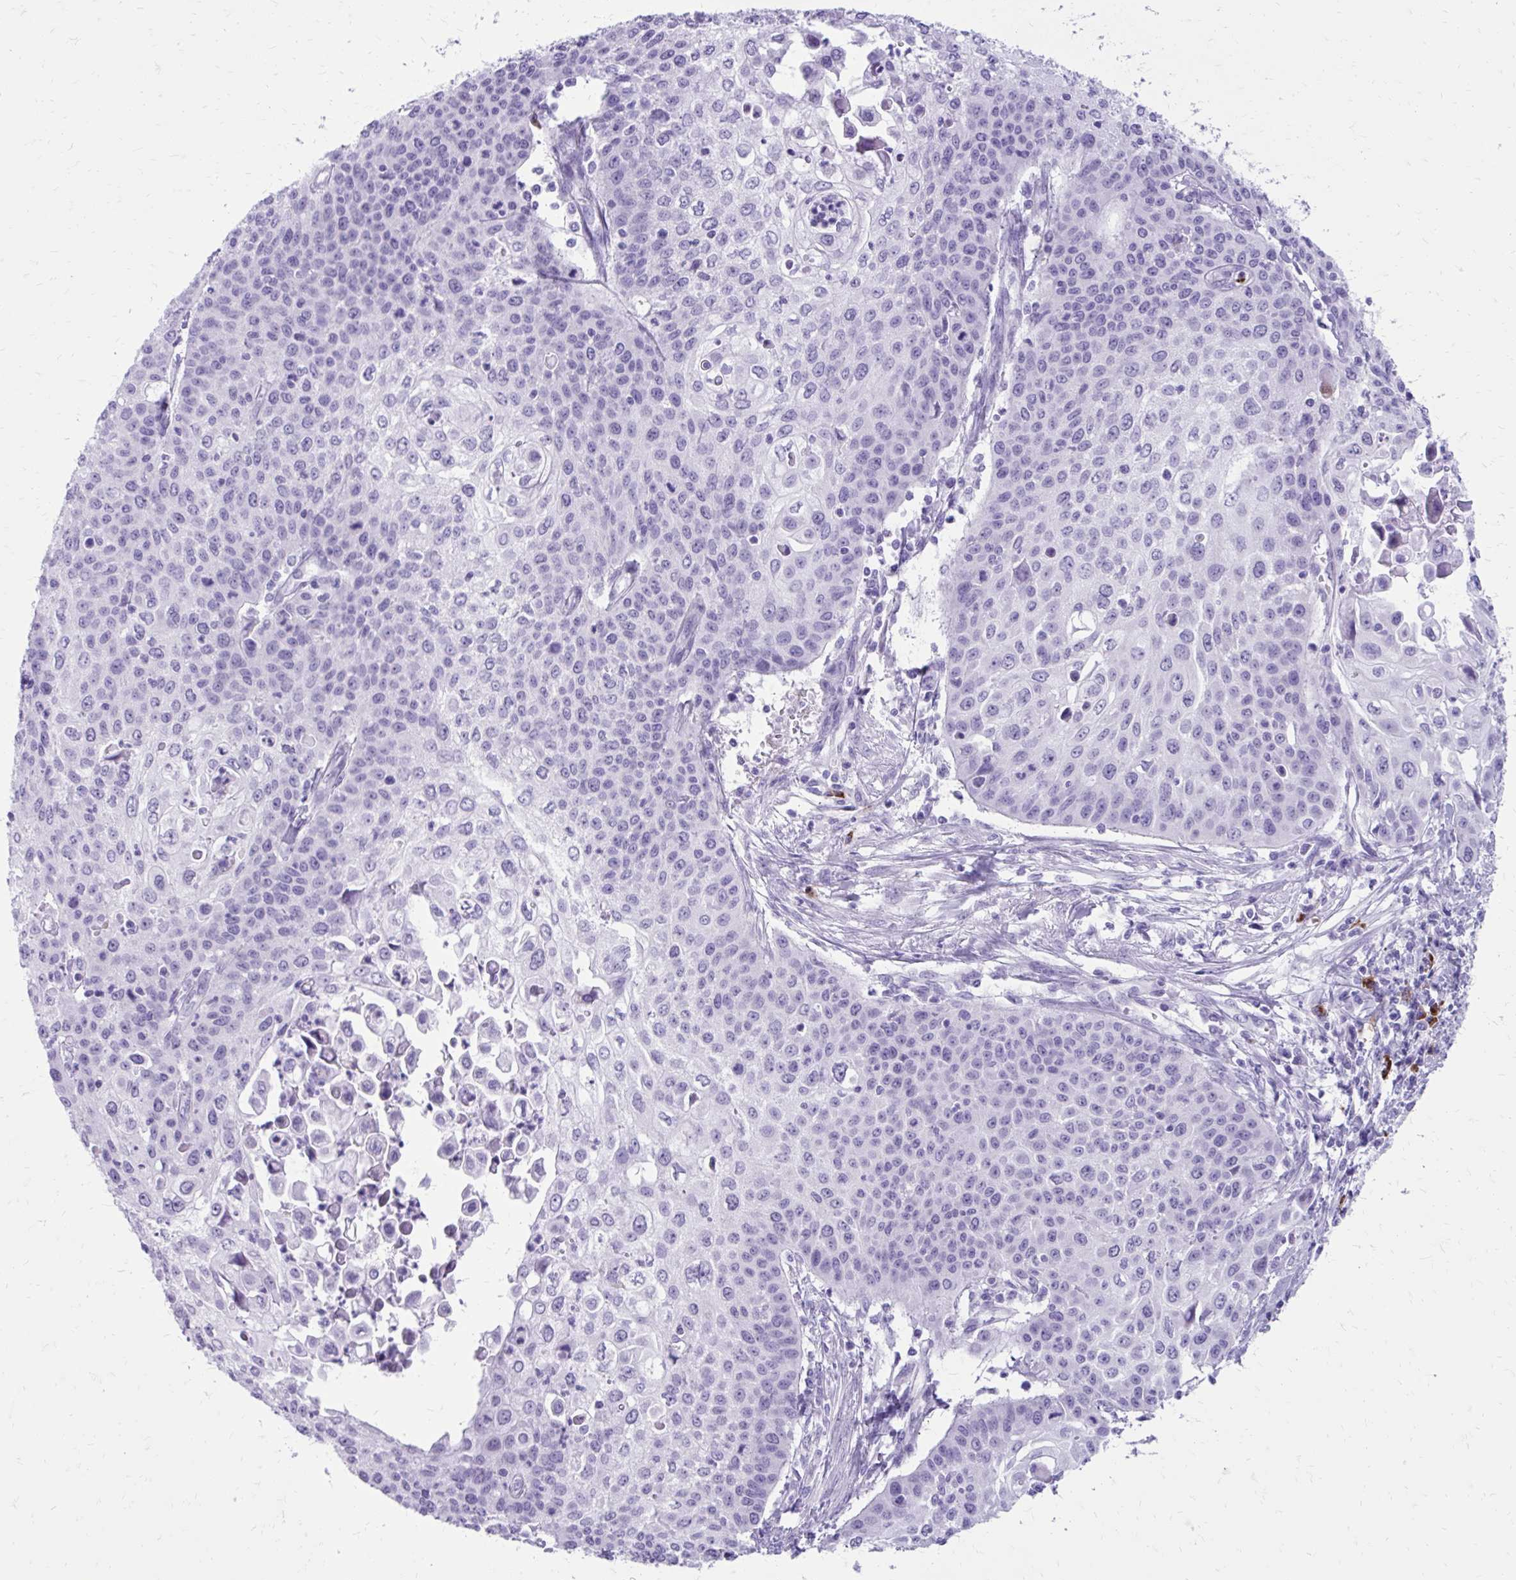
{"staining": {"intensity": "negative", "quantity": "none", "location": "none"}, "tissue": "cervical cancer", "cell_type": "Tumor cells", "image_type": "cancer", "snomed": [{"axis": "morphology", "description": "Squamous cell carcinoma, NOS"}, {"axis": "topography", "description": "Cervix"}], "caption": "An image of cervical cancer stained for a protein exhibits no brown staining in tumor cells.", "gene": "SATL1", "patient": {"sex": "female", "age": 65}}